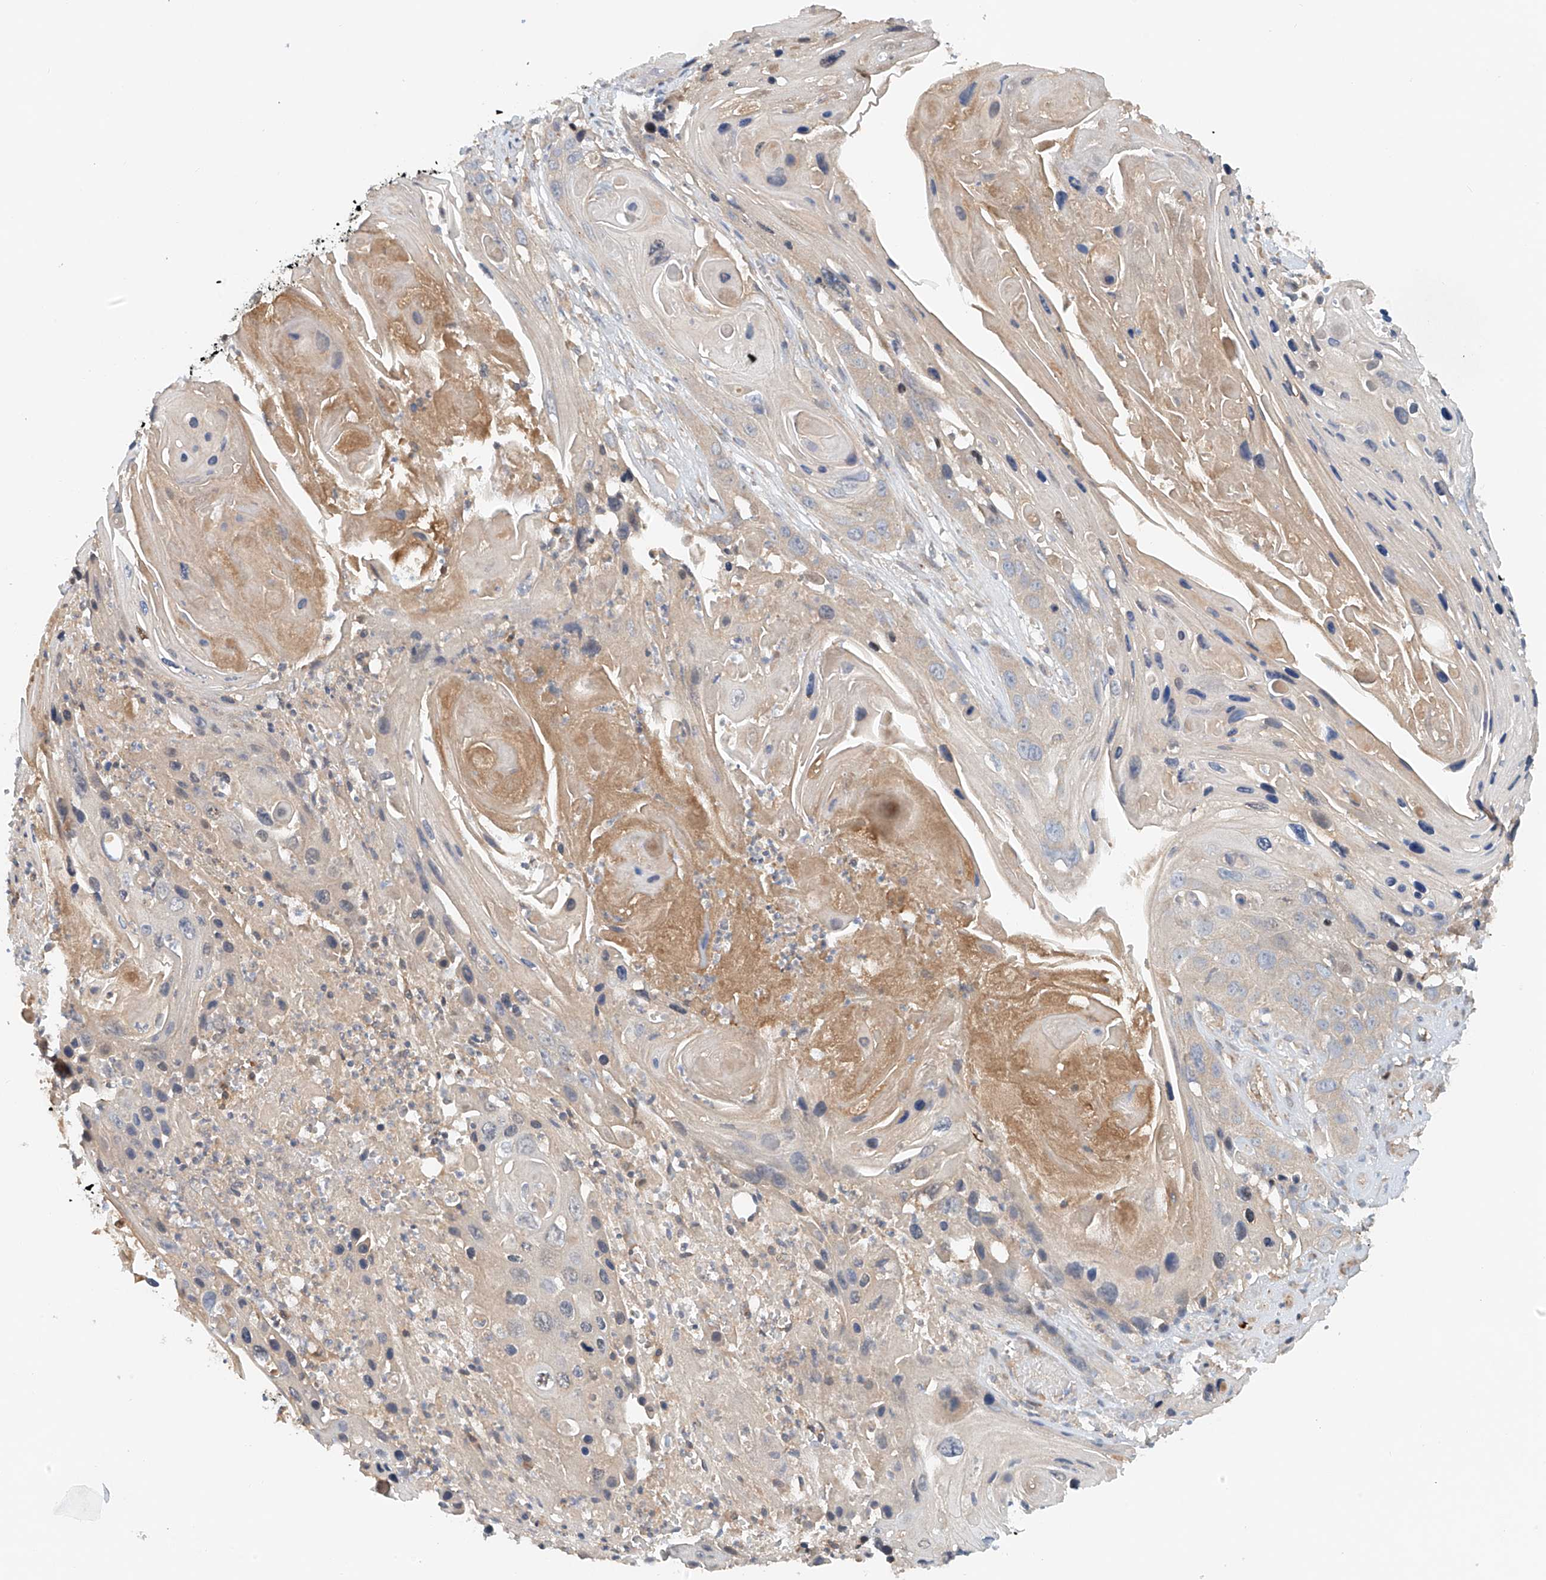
{"staining": {"intensity": "weak", "quantity": "25%-75%", "location": "cytoplasmic/membranous"}, "tissue": "skin cancer", "cell_type": "Tumor cells", "image_type": "cancer", "snomed": [{"axis": "morphology", "description": "Squamous cell carcinoma, NOS"}, {"axis": "topography", "description": "Skin"}], "caption": "Human squamous cell carcinoma (skin) stained for a protein (brown) displays weak cytoplasmic/membranous positive staining in about 25%-75% of tumor cells.", "gene": "LYRM9", "patient": {"sex": "male", "age": 55}}